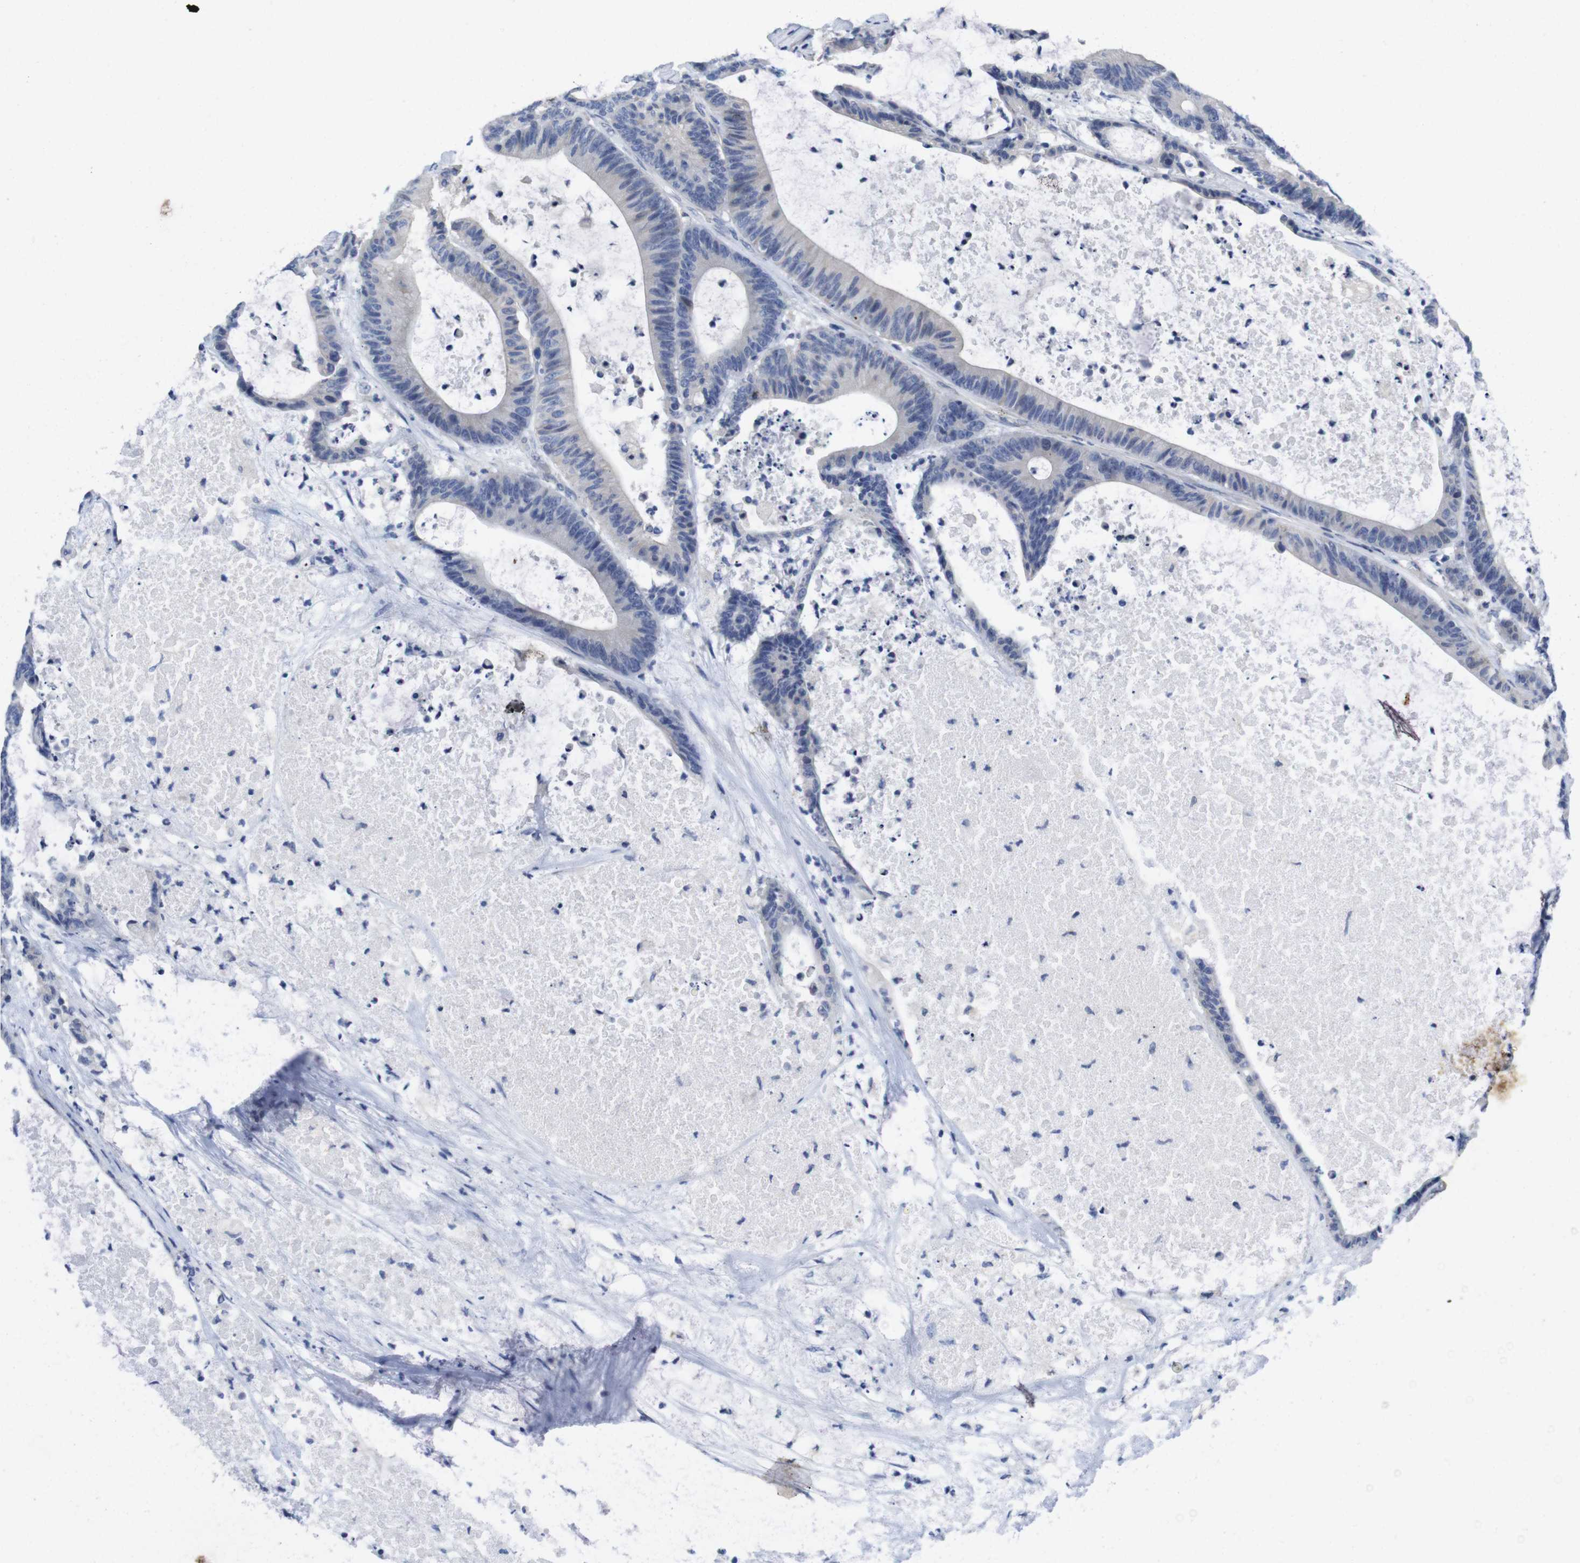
{"staining": {"intensity": "negative", "quantity": "none", "location": "none"}, "tissue": "colorectal cancer", "cell_type": "Tumor cells", "image_type": "cancer", "snomed": [{"axis": "morphology", "description": "Adenocarcinoma, NOS"}, {"axis": "topography", "description": "Colon"}], "caption": "Immunohistochemistry micrograph of colorectal cancer (adenocarcinoma) stained for a protein (brown), which shows no staining in tumor cells. (DAB immunohistochemistry (IHC), high magnification).", "gene": "TNNI3", "patient": {"sex": "female", "age": 84}}